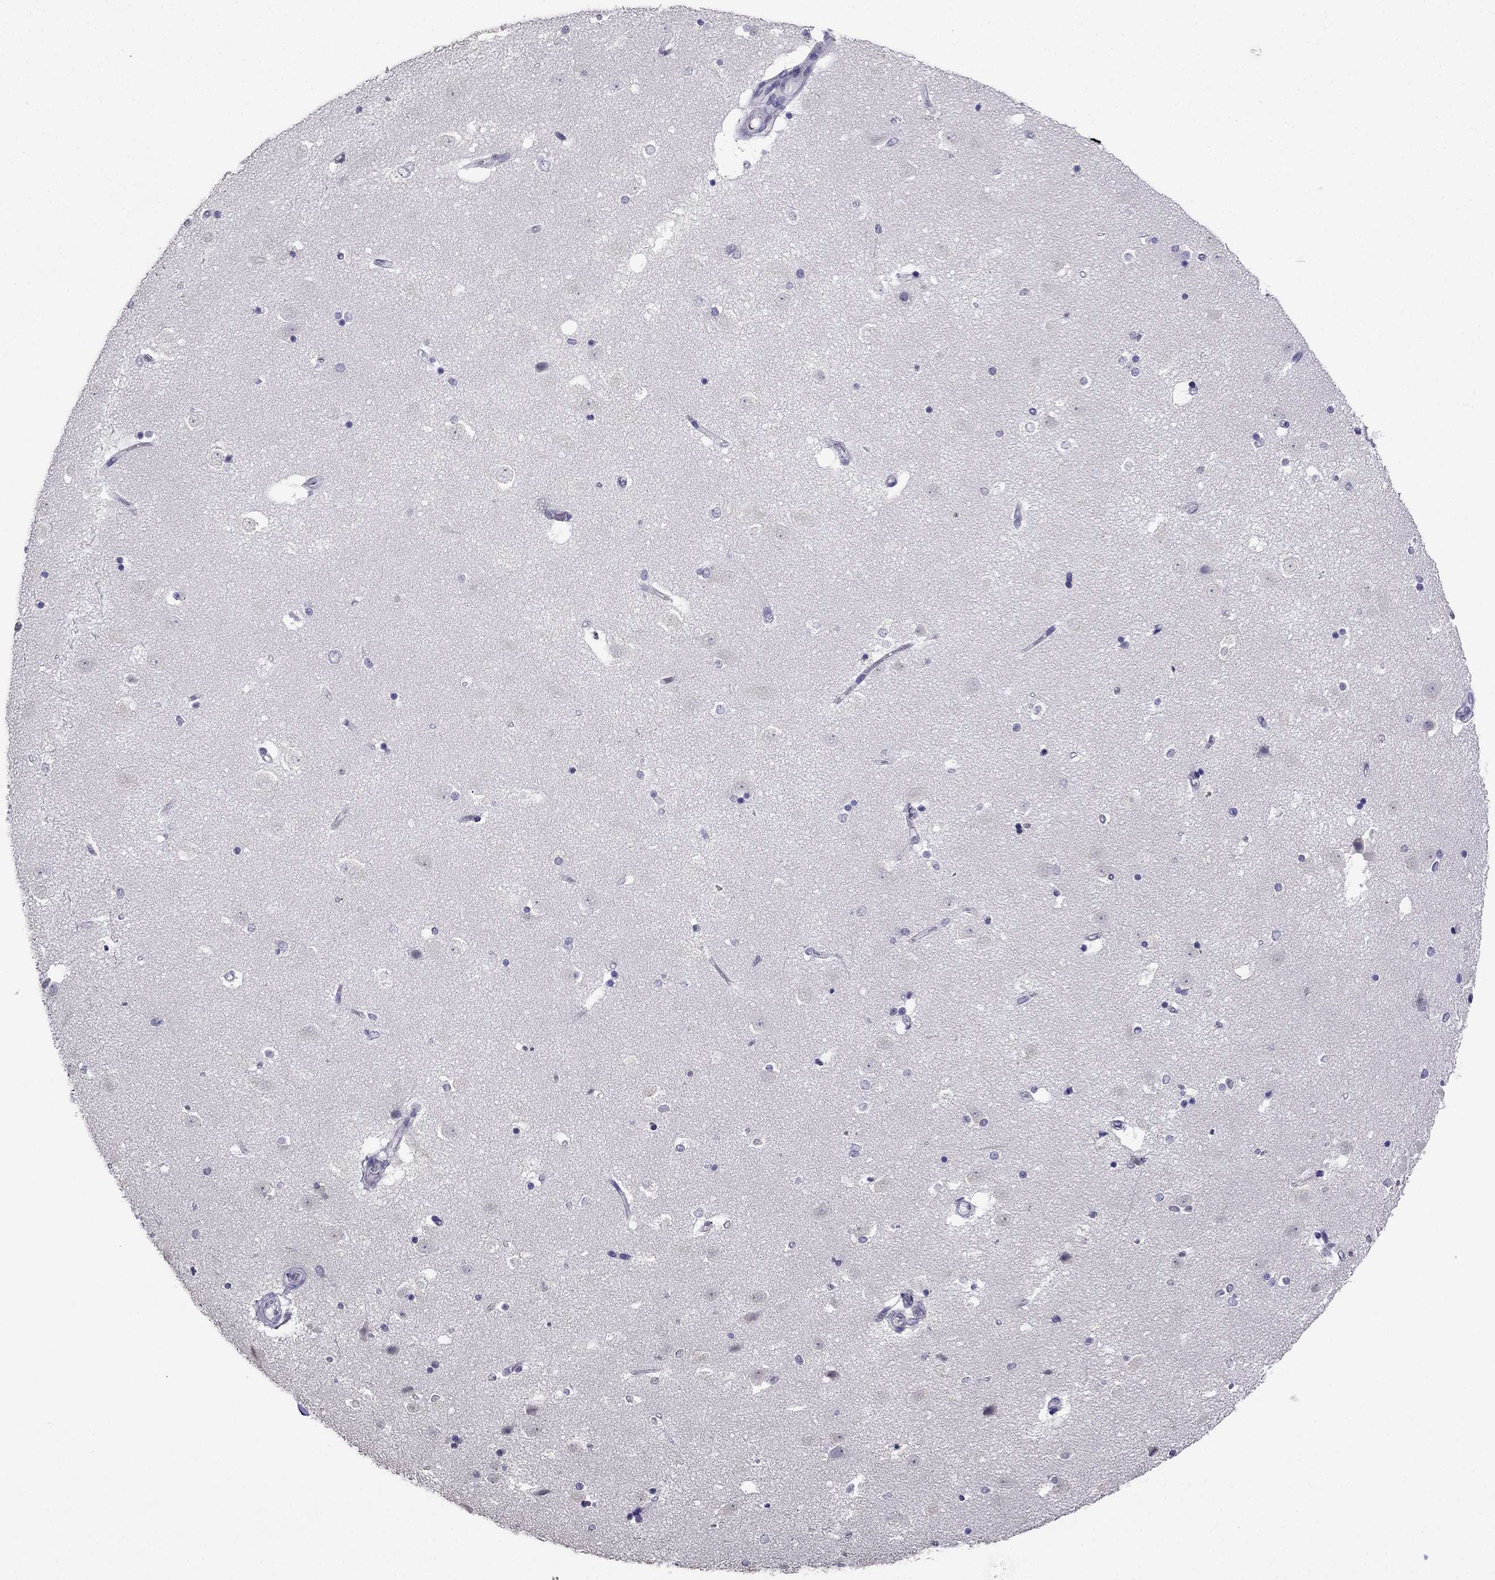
{"staining": {"intensity": "negative", "quantity": "none", "location": "none"}, "tissue": "caudate", "cell_type": "Glial cells", "image_type": "normal", "snomed": [{"axis": "morphology", "description": "Normal tissue, NOS"}, {"axis": "topography", "description": "Lateral ventricle wall"}], "caption": "This photomicrograph is of unremarkable caudate stained with immunohistochemistry to label a protein in brown with the nuclei are counter-stained blue. There is no expression in glial cells.", "gene": "ARID3A", "patient": {"sex": "male", "age": 51}}